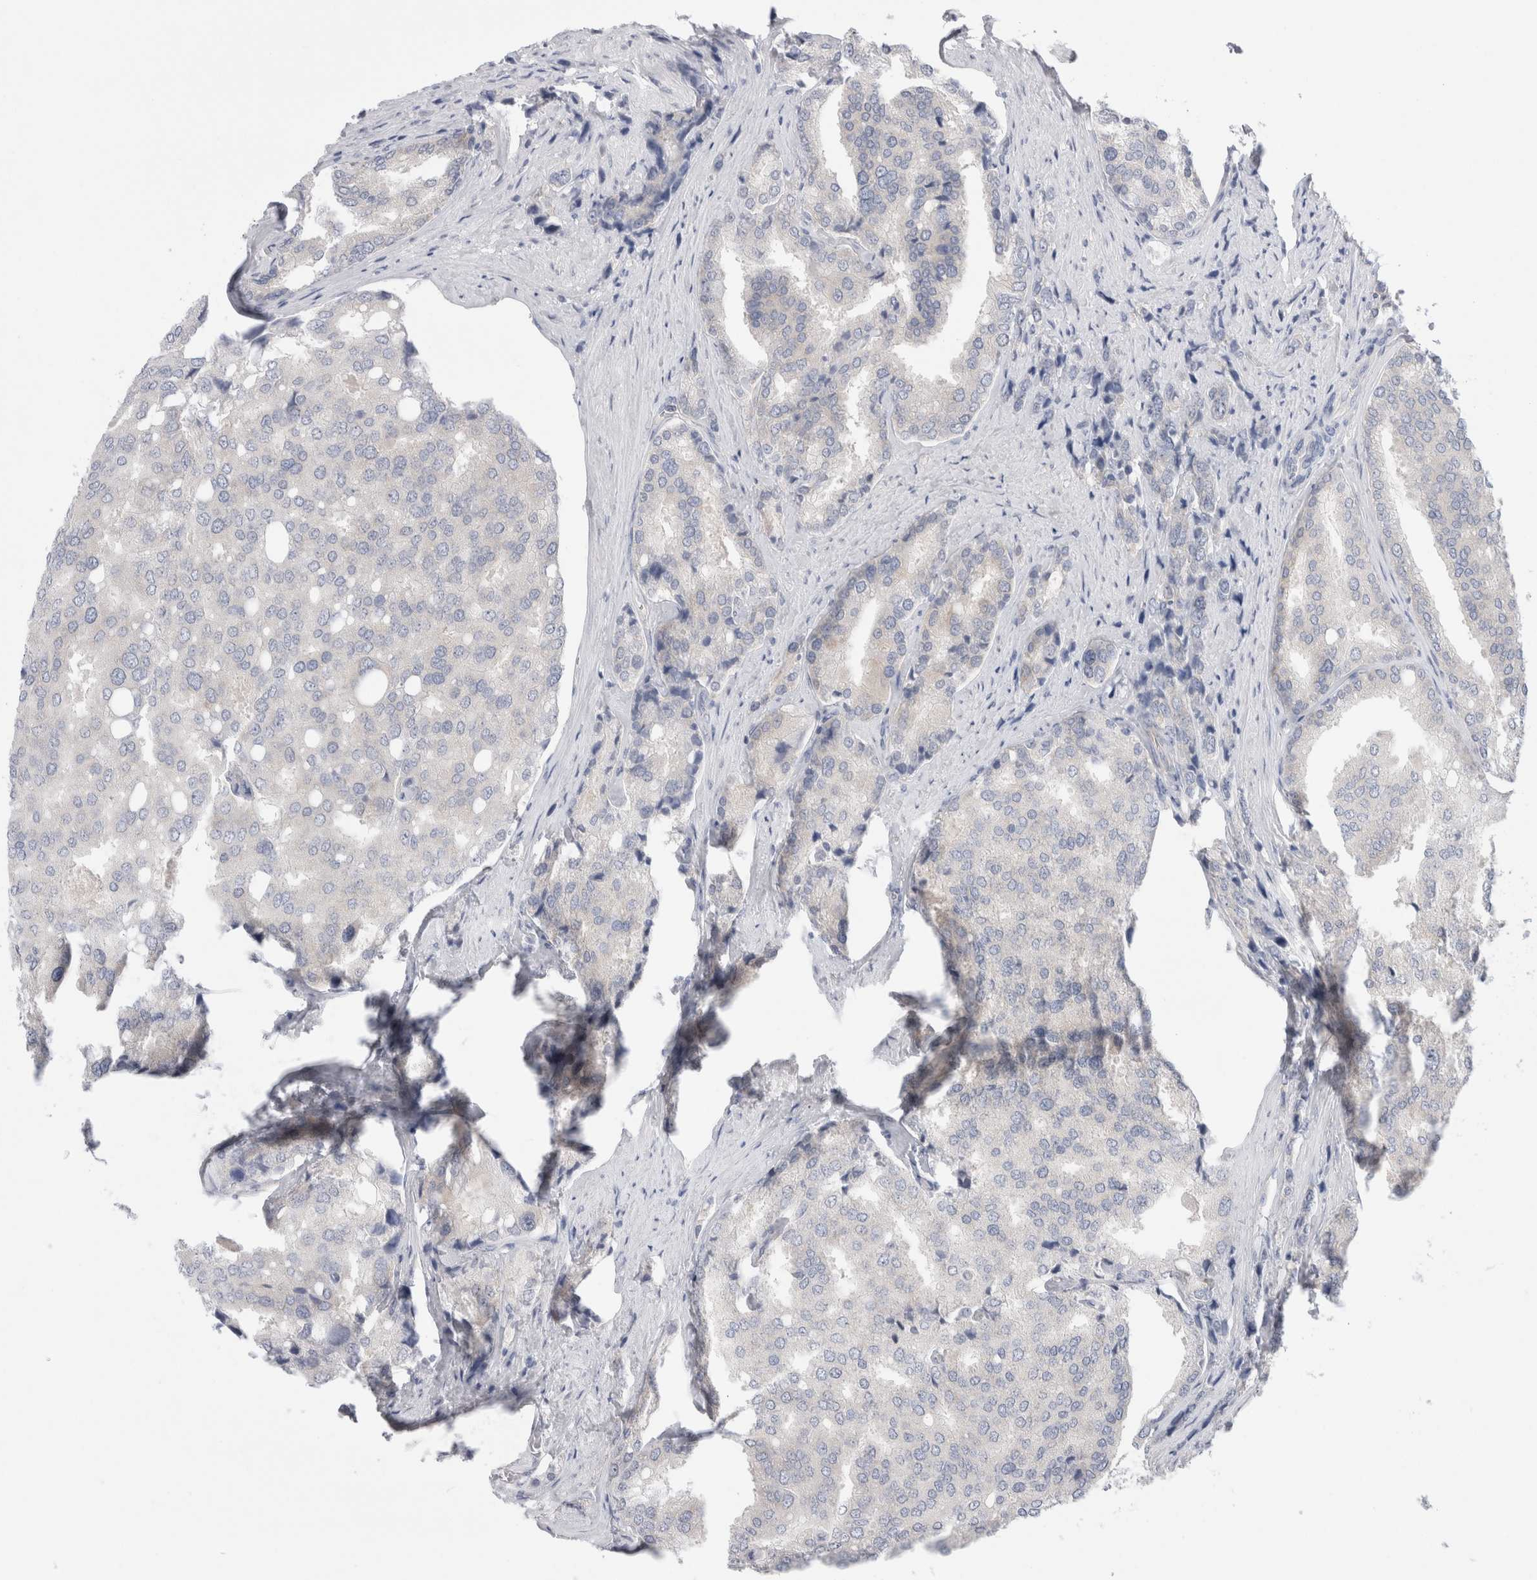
{"staining": {"intensity": "negative", "quantity": "none", "location": "none"}, "tissue": "prostate cancer", "cell_type": "Tumor cells", "image_type": "cancer", "snomed": [{"axis": "morphology", "description": "Adenocarcinoma, High grade"}, {"axis": "topography", "description": "Prostate"}], "caption": "An IHC image of high-grade adenocarcinoma (prostate) is shown. There is no staining in tumor cells of high-grade adenocarcinoma (prostate).", "gene": "WIPF2", "patient": {"sex": "male", "age": 50}}